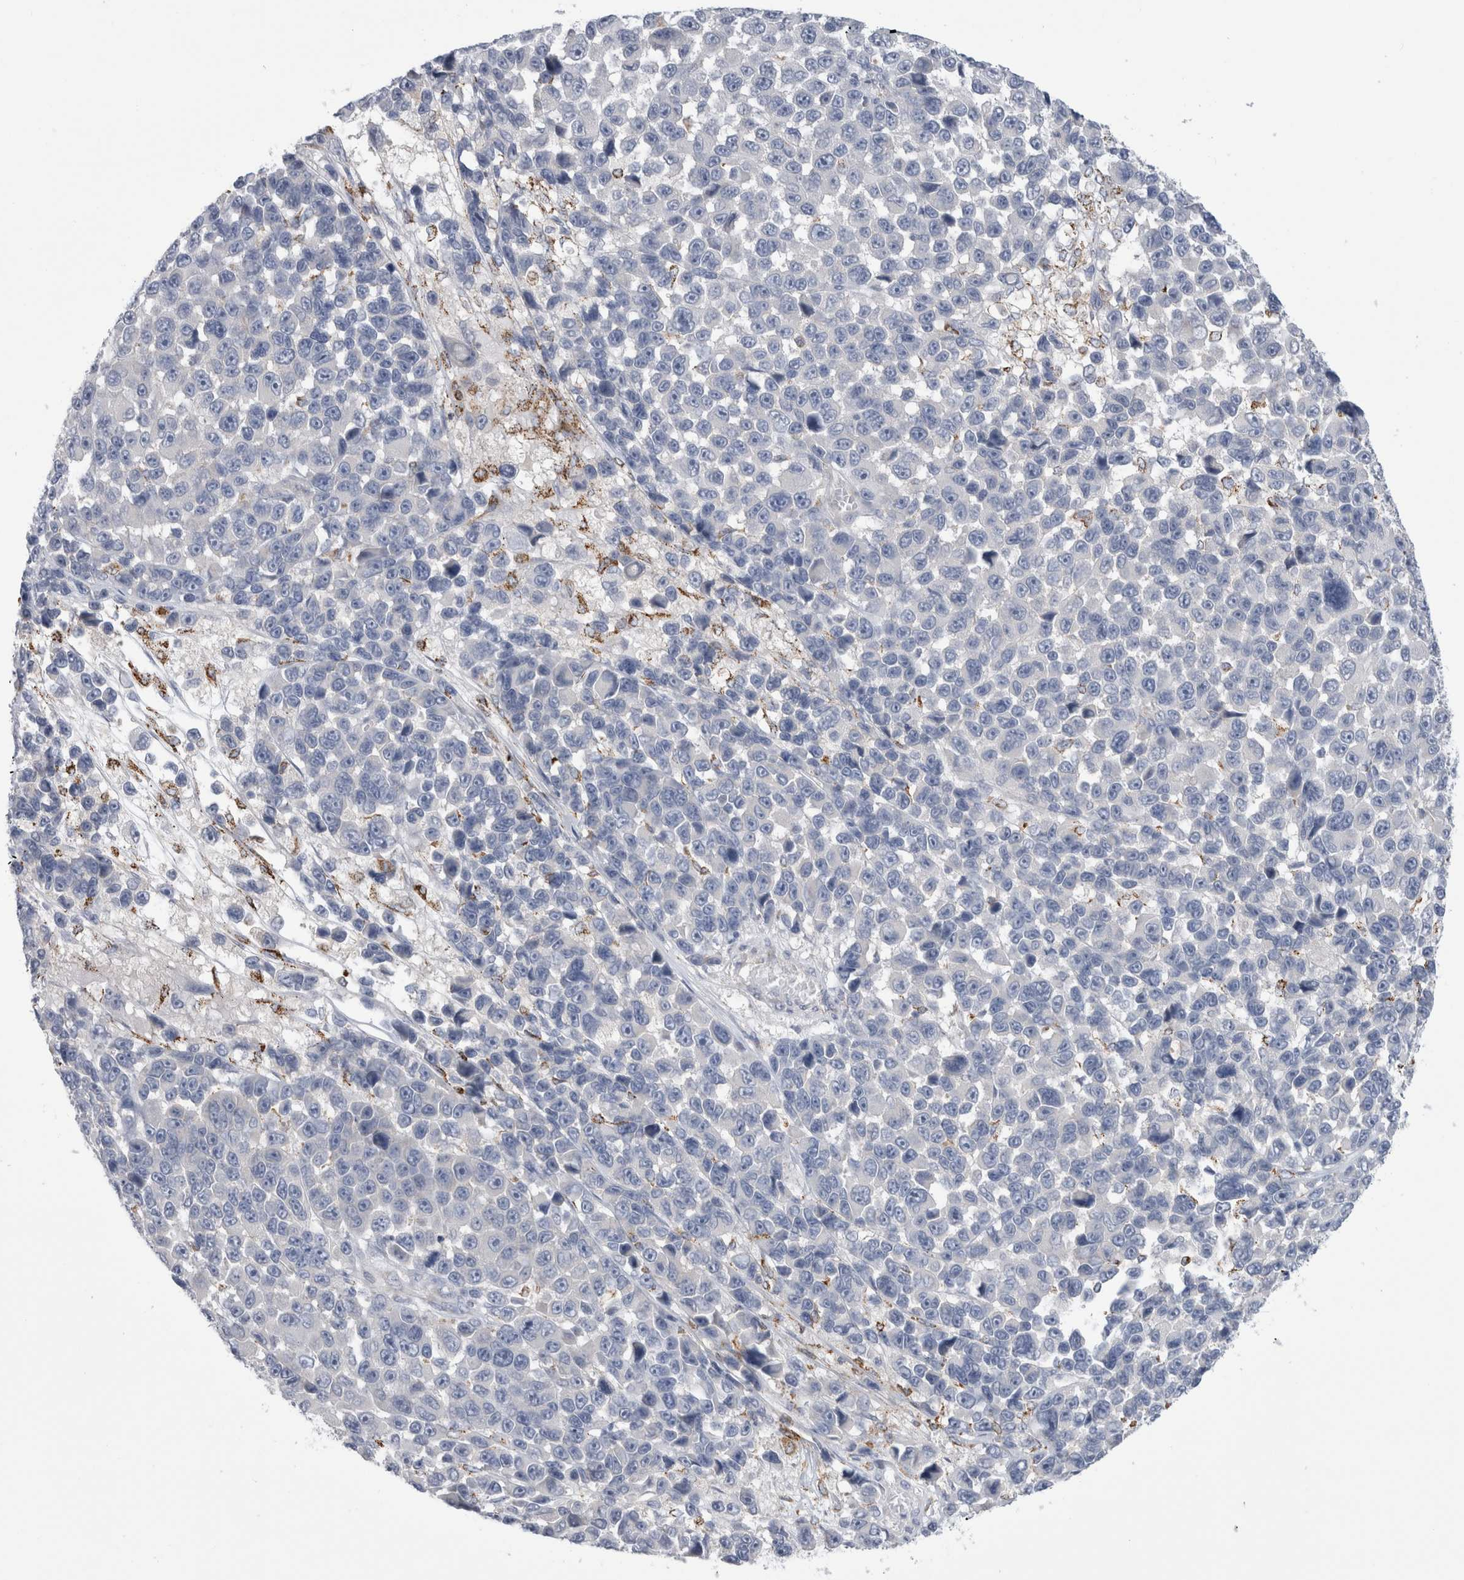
{"staining": {"intensity": "negative", "quantity": "none", "location": "none"}, "tissue": "melanoma", "cell_type": "Tumor cells", "image_type": "cancer", "snomed": [{"axis": "morphology", "description": "Malignant melanoma, NOS"}, {"axis": "topography", "description": "Skin"}], "caption": "Tumor cells show no significant positivity in malignant melanoma. (DAB (3,3'-diaminobenzidine) IHC visualized using brightfield microscopy, high magnification).", "gene": "GATM", "patient": {"sex": "male", "age": 53}}